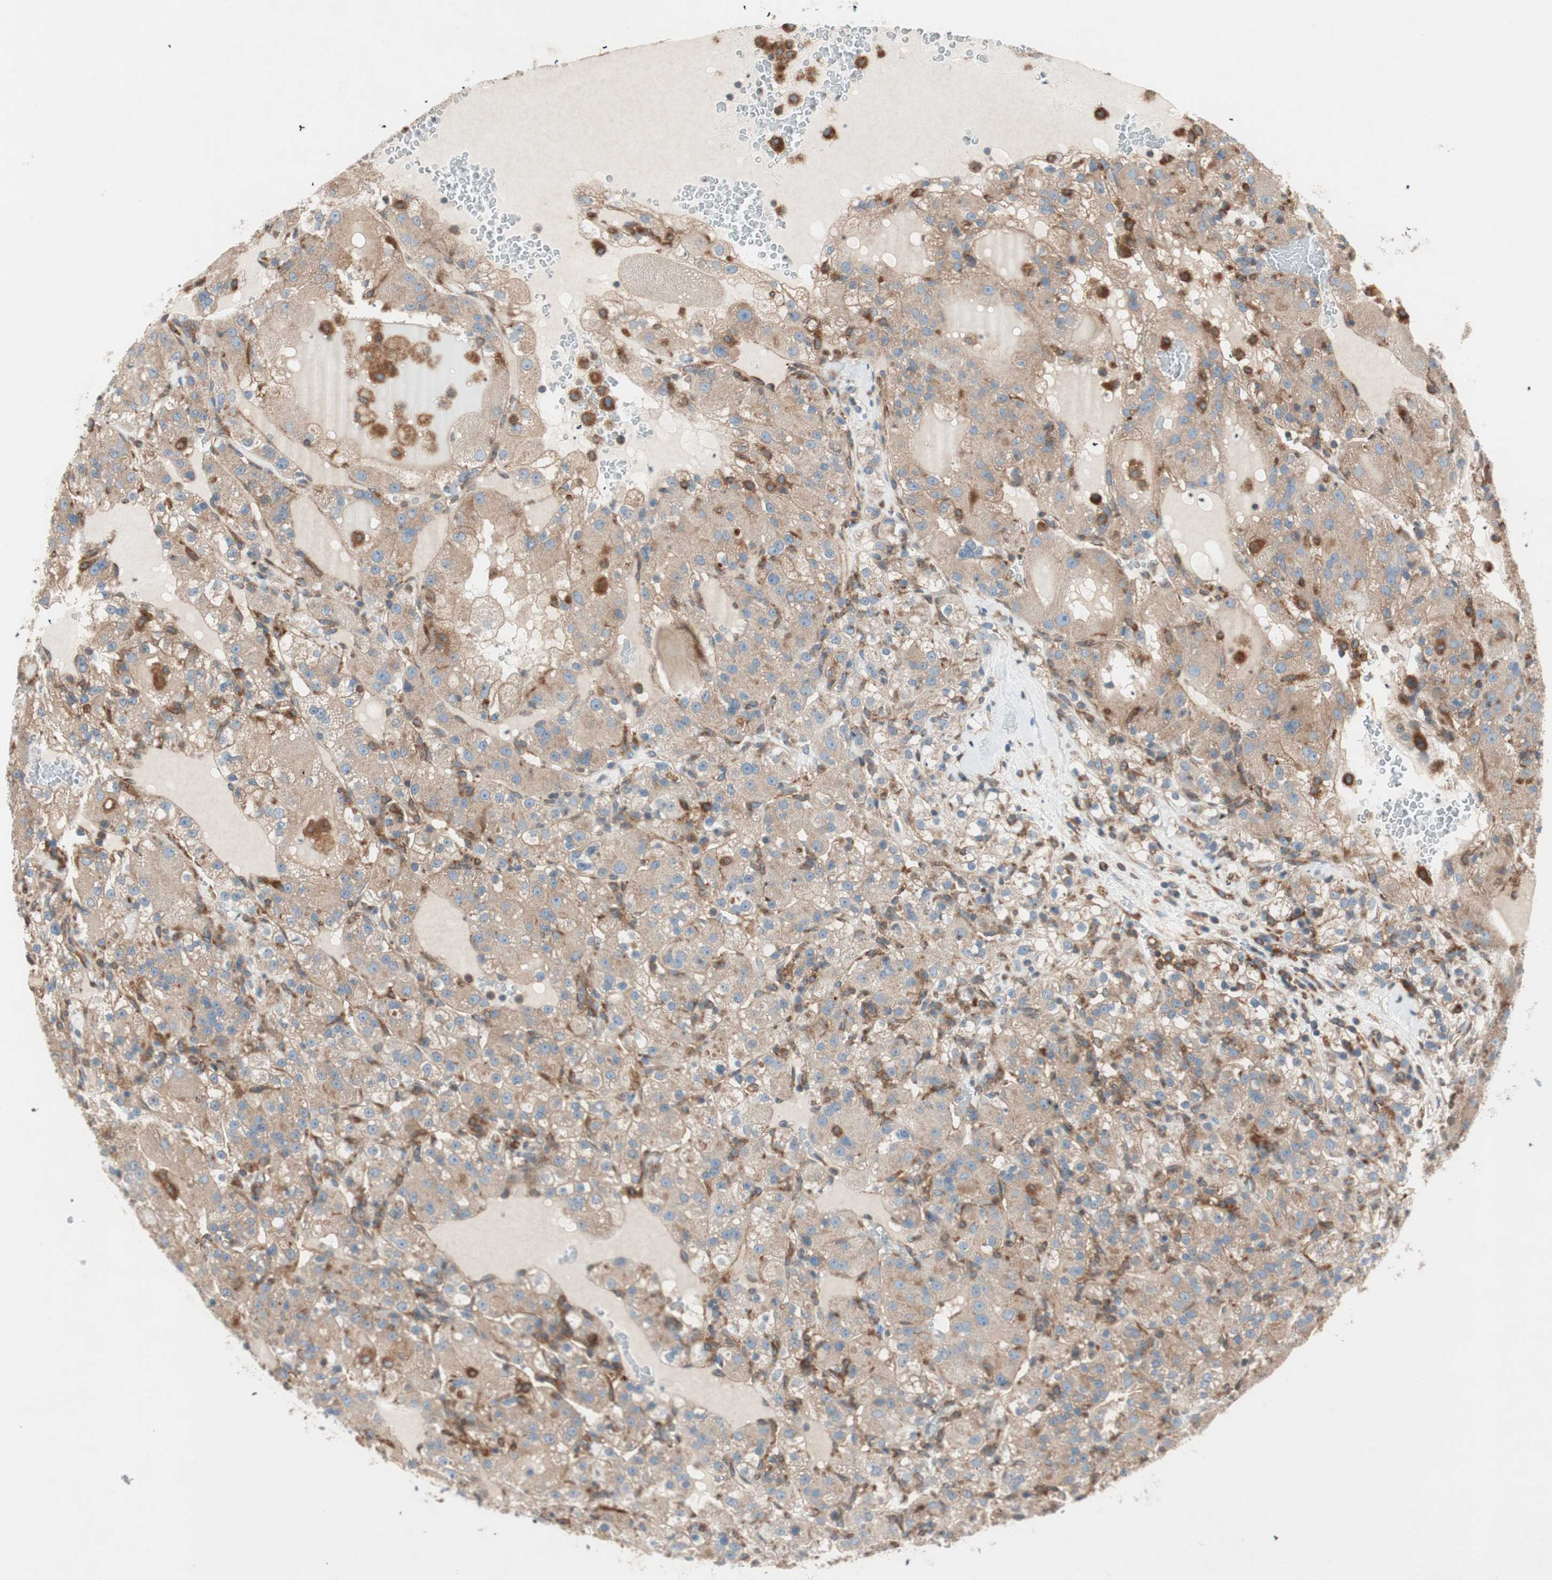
{"staining": {"intensity": "moderate", "quantity": ">75%", "location": "cytoplasmic/membranous"}, "tissue": "renal cancer", "cell_type": "Tumor cells", "image_type": "cancer", "snomed": [{"axis": "morphology", "description": "Normal tissue, NOS"}, {"axis": "morphology", "description": "Adenocarcinoma, NOS"}, {"axis": "topography", "description": "Kidney"}], "caption": "Protein staining of renal adenocarcinoma tissue displays moderate cytoplasmic/membranous staining in approximately >75% of tumor cells.", "gene": "RAB5A", "patient": {"sex": "male", "age": 61}}